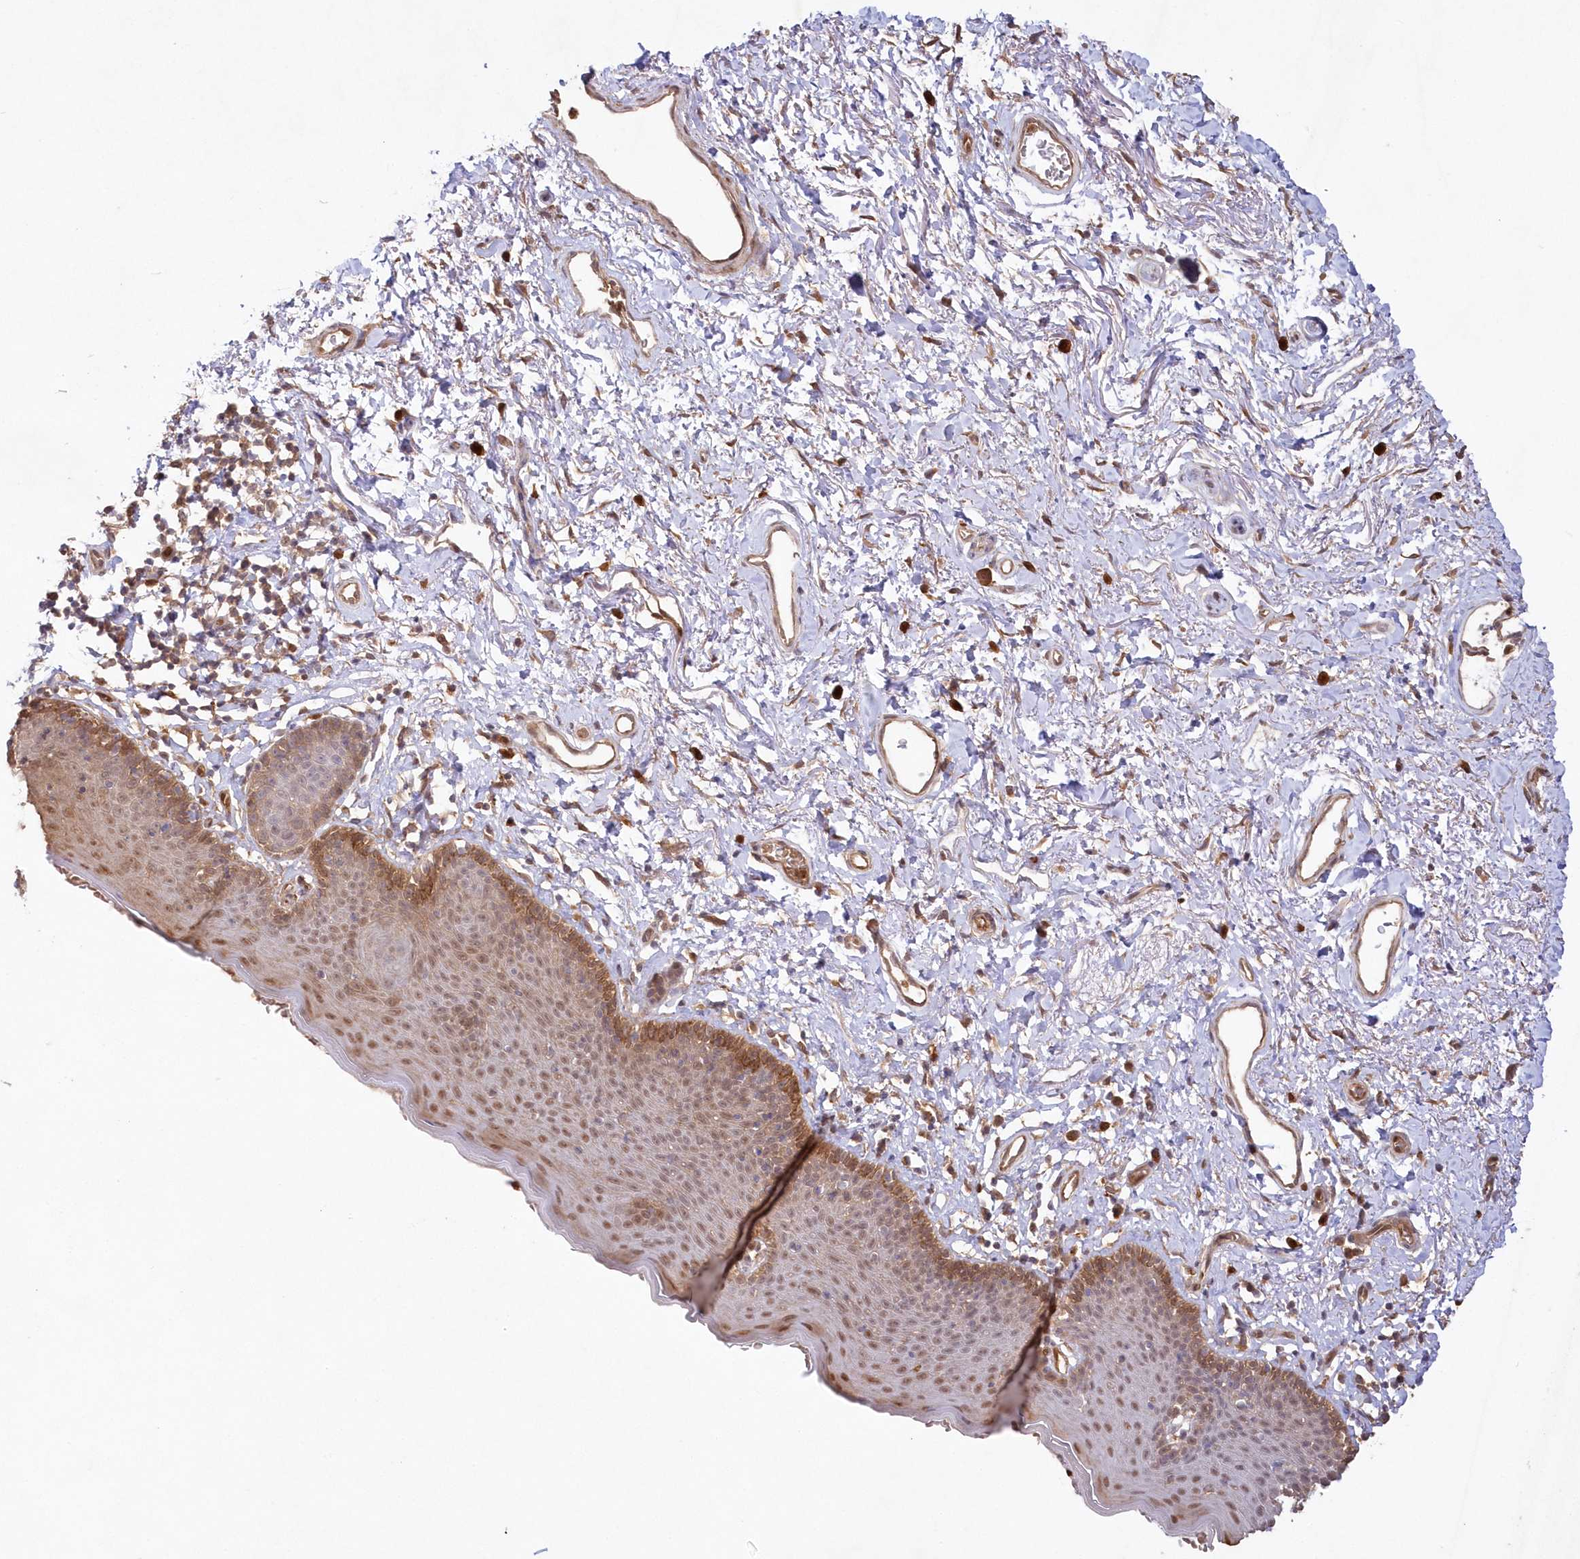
{"staining": {"intensity": "moderate", "quantity": ">75%", "location": "cytoplasmic/membranous,nuclear"}, "tissue": "skin", "cell_type": "Epidermal cells", "image_type": "normal", "snomed": [{"axis": "morphology", "description": "Normal tissue, NOS"}, {"axis": "topography", "description": "Vulva"}], "caption": "Brown immunohistochemical staining in normal human skin demonstrates moderate cytoplasmic/membranous,nuclear positivity in approximately >75% of epidermal cells.", "gene": "GBE1", "patient": {"sex": "female", "age": 66}}